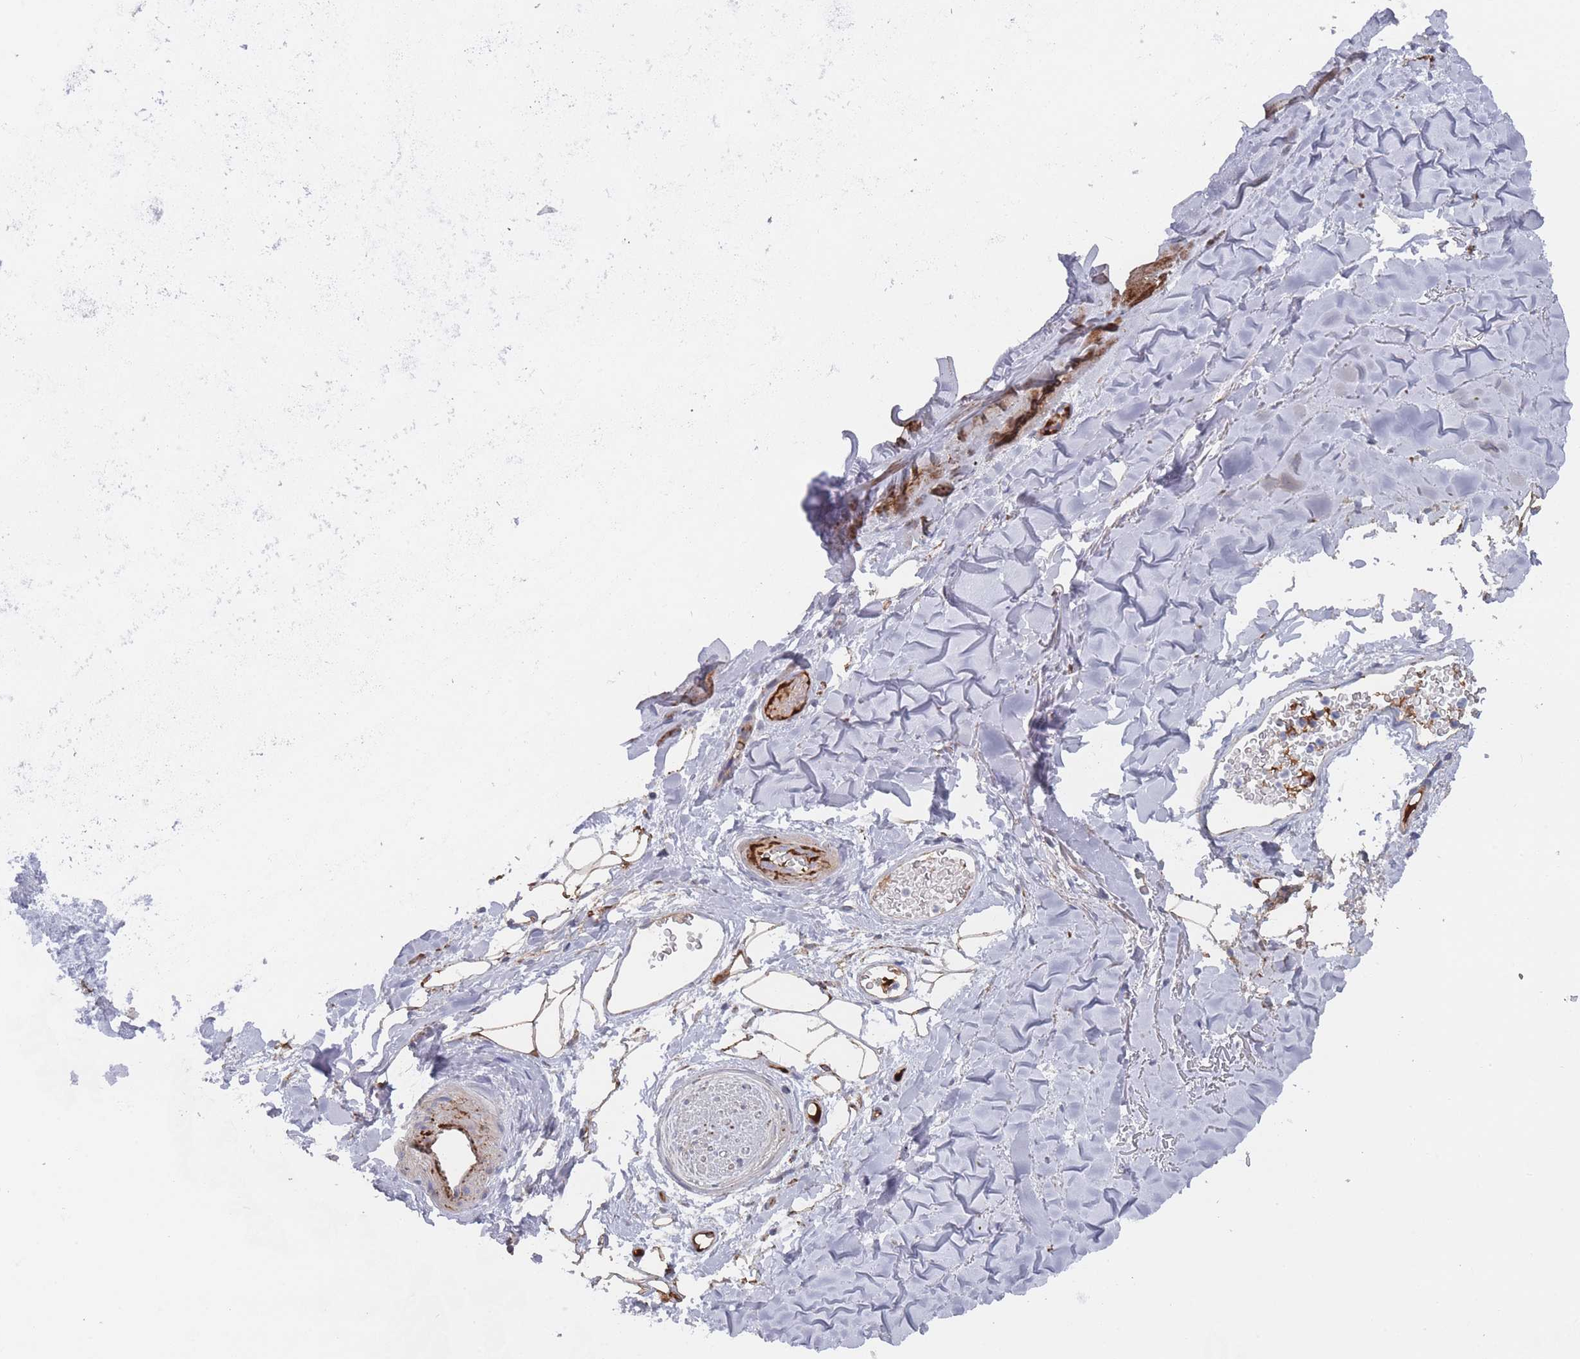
{"staining": {"intensity": "strong", "quantity": ">75%", "location": "cytoplasmic/membranous"}, "tissue": "adipose tissue", "cell_type": "Adipocytes", "image_type": "normal", "snomed": [{"axis": "morphology", "description": "Normal tissue, NOS"}, {"axis": "topography", "description": "Cartilage tissue"}], "caption": "Adipose tissue stained with DAB immunohistochemistry displays high levels of strong cytoplasmic/membranous expression in about >75% of adipocytes. The protein is stained brown, and the nuclei are stained in blue (DAB IHC with brightfield microscopy, high magnification).", "gene": "TRARG1", "patient": {"sex": "male", "age": 80}}